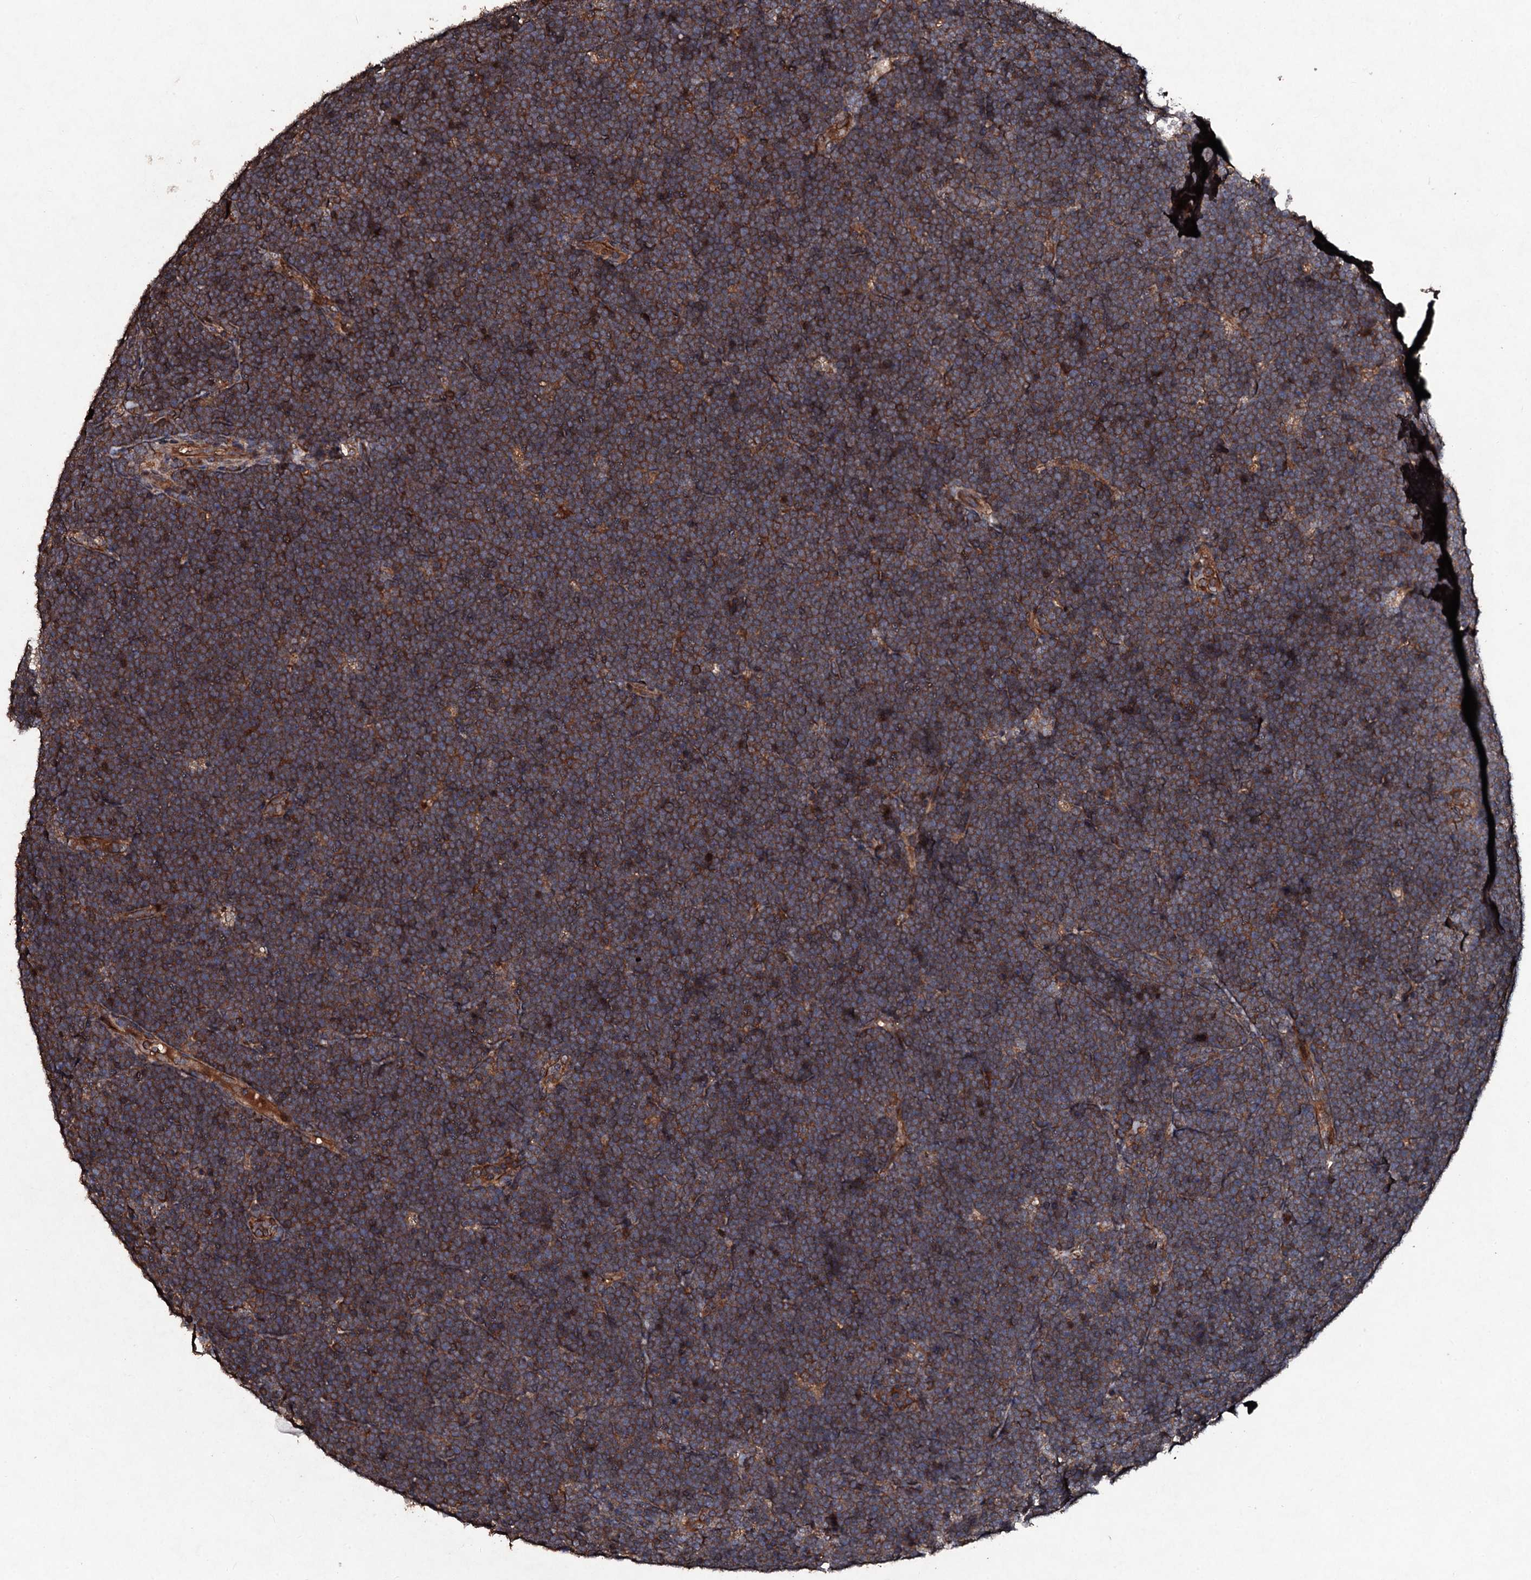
{"staining": {"intensity": "strong", "quantity": ">75%", "location": "cytoplasmic/membranous"}, "tissue": "lymphoma", "cell_type": "Tumor cells", "image_type": "cancer", "snomed": [{"axis": "morphology", "description": "Malignant lymphoma, non-Hodgkin's type, High grade"}, {"axis": "topography", "description": "Lymph node"}], "caption": "There is high levels of strong cytoplasmic/membranous positivity in tumor cells of lymphoma, as demonstrated by immunohistochemical staining (brown color).", "gene": "KERA", "patient": {"sex": "male", "age": 13}}